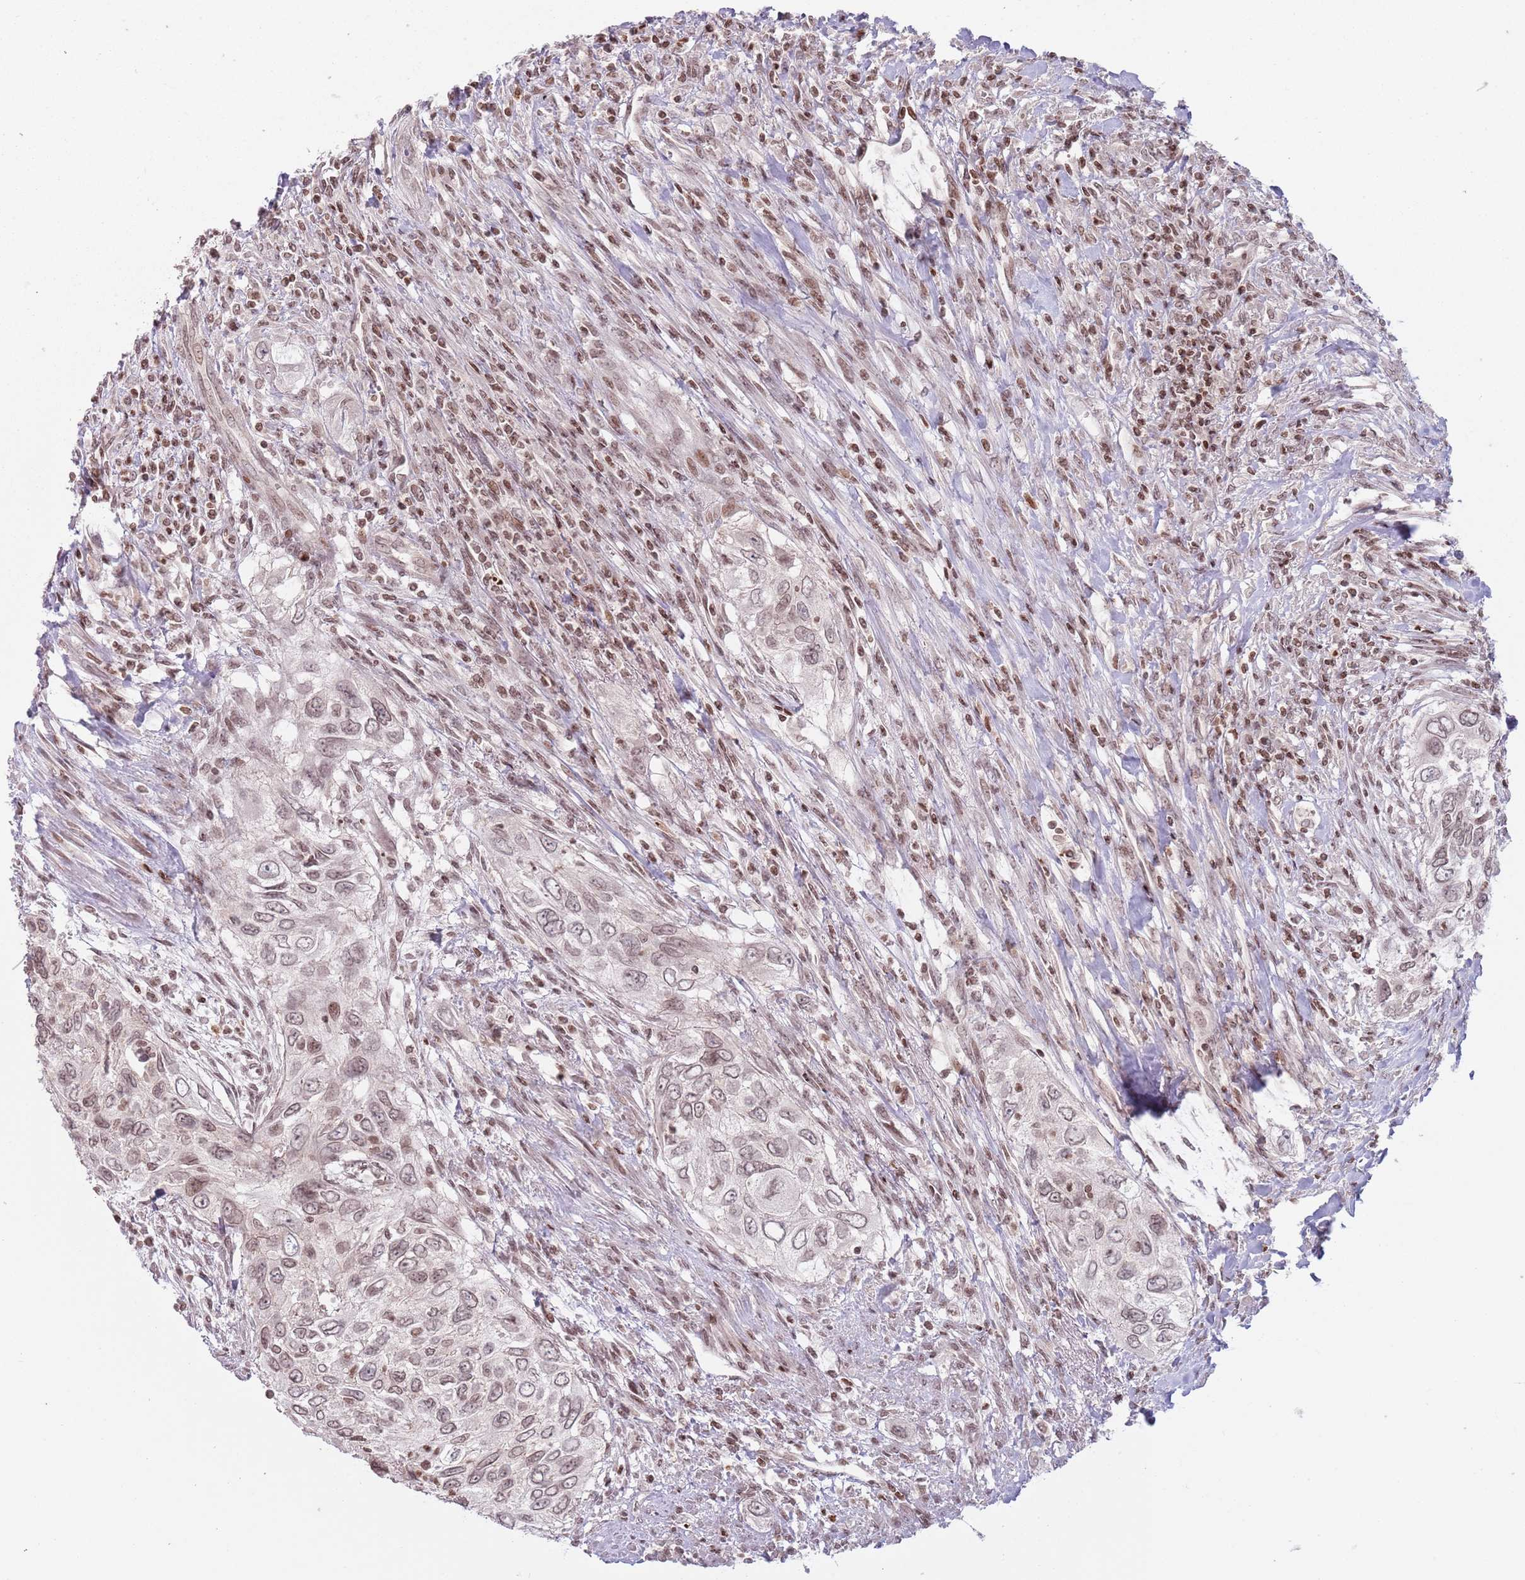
{"staining": {"intensity": "weak", "quantity": "25%-75%", "location": "nuclear"}, "tissue": "urothelial cancer", "cell_type": "Tumor cells", "image_type": "cancer", "snomed": [{"axis": "morphology", "description": "Urothelial carcinoma, High grade"}, {"axis": "topography", "description": "Urinary bladder"}], "caption": "IHC of human high-grade urothelial carcinoma exhibits low levels of weak nuclear expression in approximately 25%-75% of tumor cells. The staining was performed using DAB (3,3'-diaminobenzidine), with brown indicating positive protein expression. Nuclei are stained blue with hematoxylin.", "gene": "SH3RF3", "patient": {"sex": "female", "age": 60}}